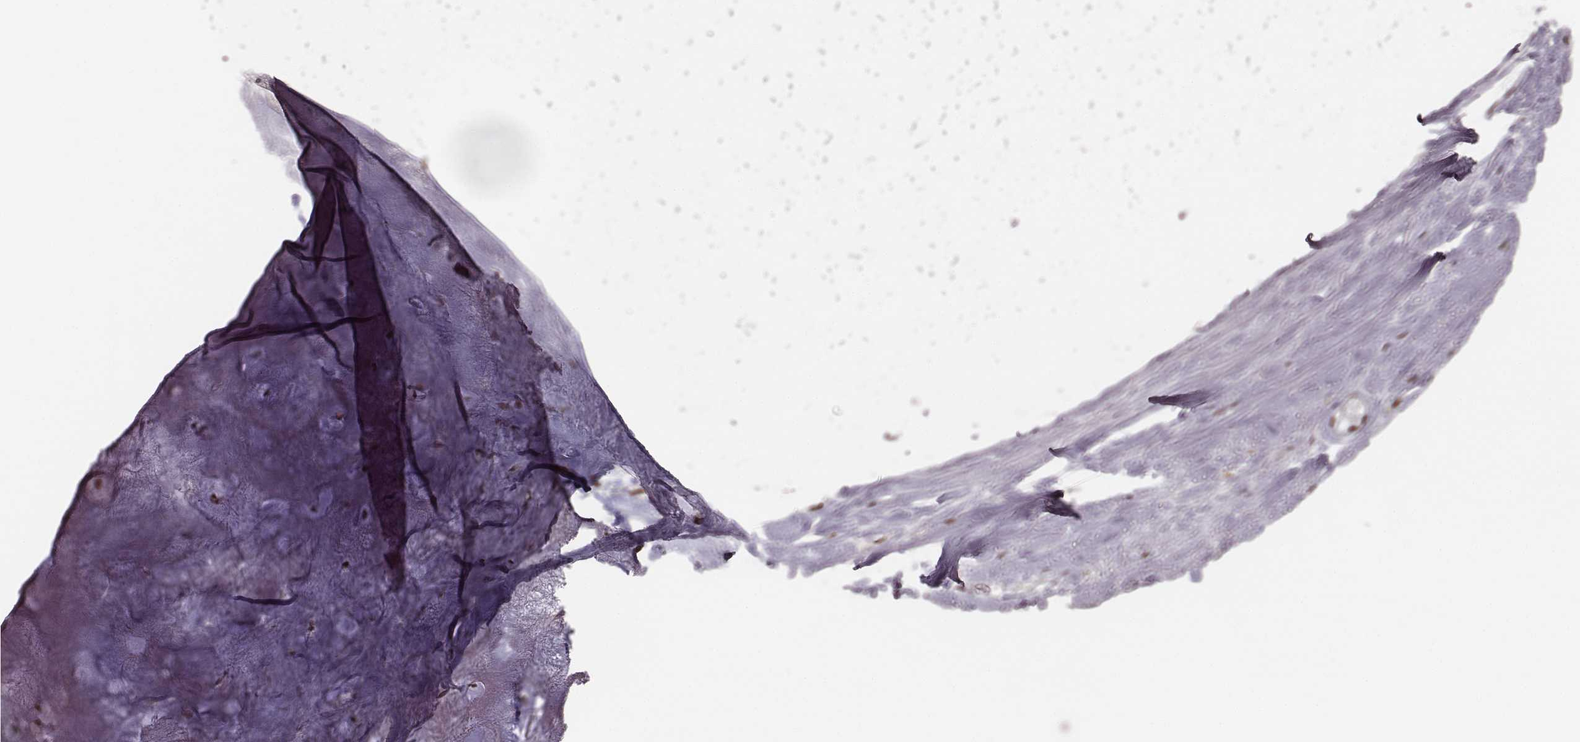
{"staining": {"intensity": "moderate", "quantity": "25%-75%", "location": "nuclear"}, "tissue": "soft tissue", "cell_type": "Chondrocytes", "image_type": "normal", "snomed": [{"axis": "morphology", "description": "Normal tissue, NOS"}, {"axis": "topography", "description": "Cartilage tissue"}], "caption": "Normal soft tissue demonstrates moderate nuclear expression in approximately 25%-75% of chondrocytes.", "gene": "VRK3", "patient": {"sex": "male", "age": 57}}